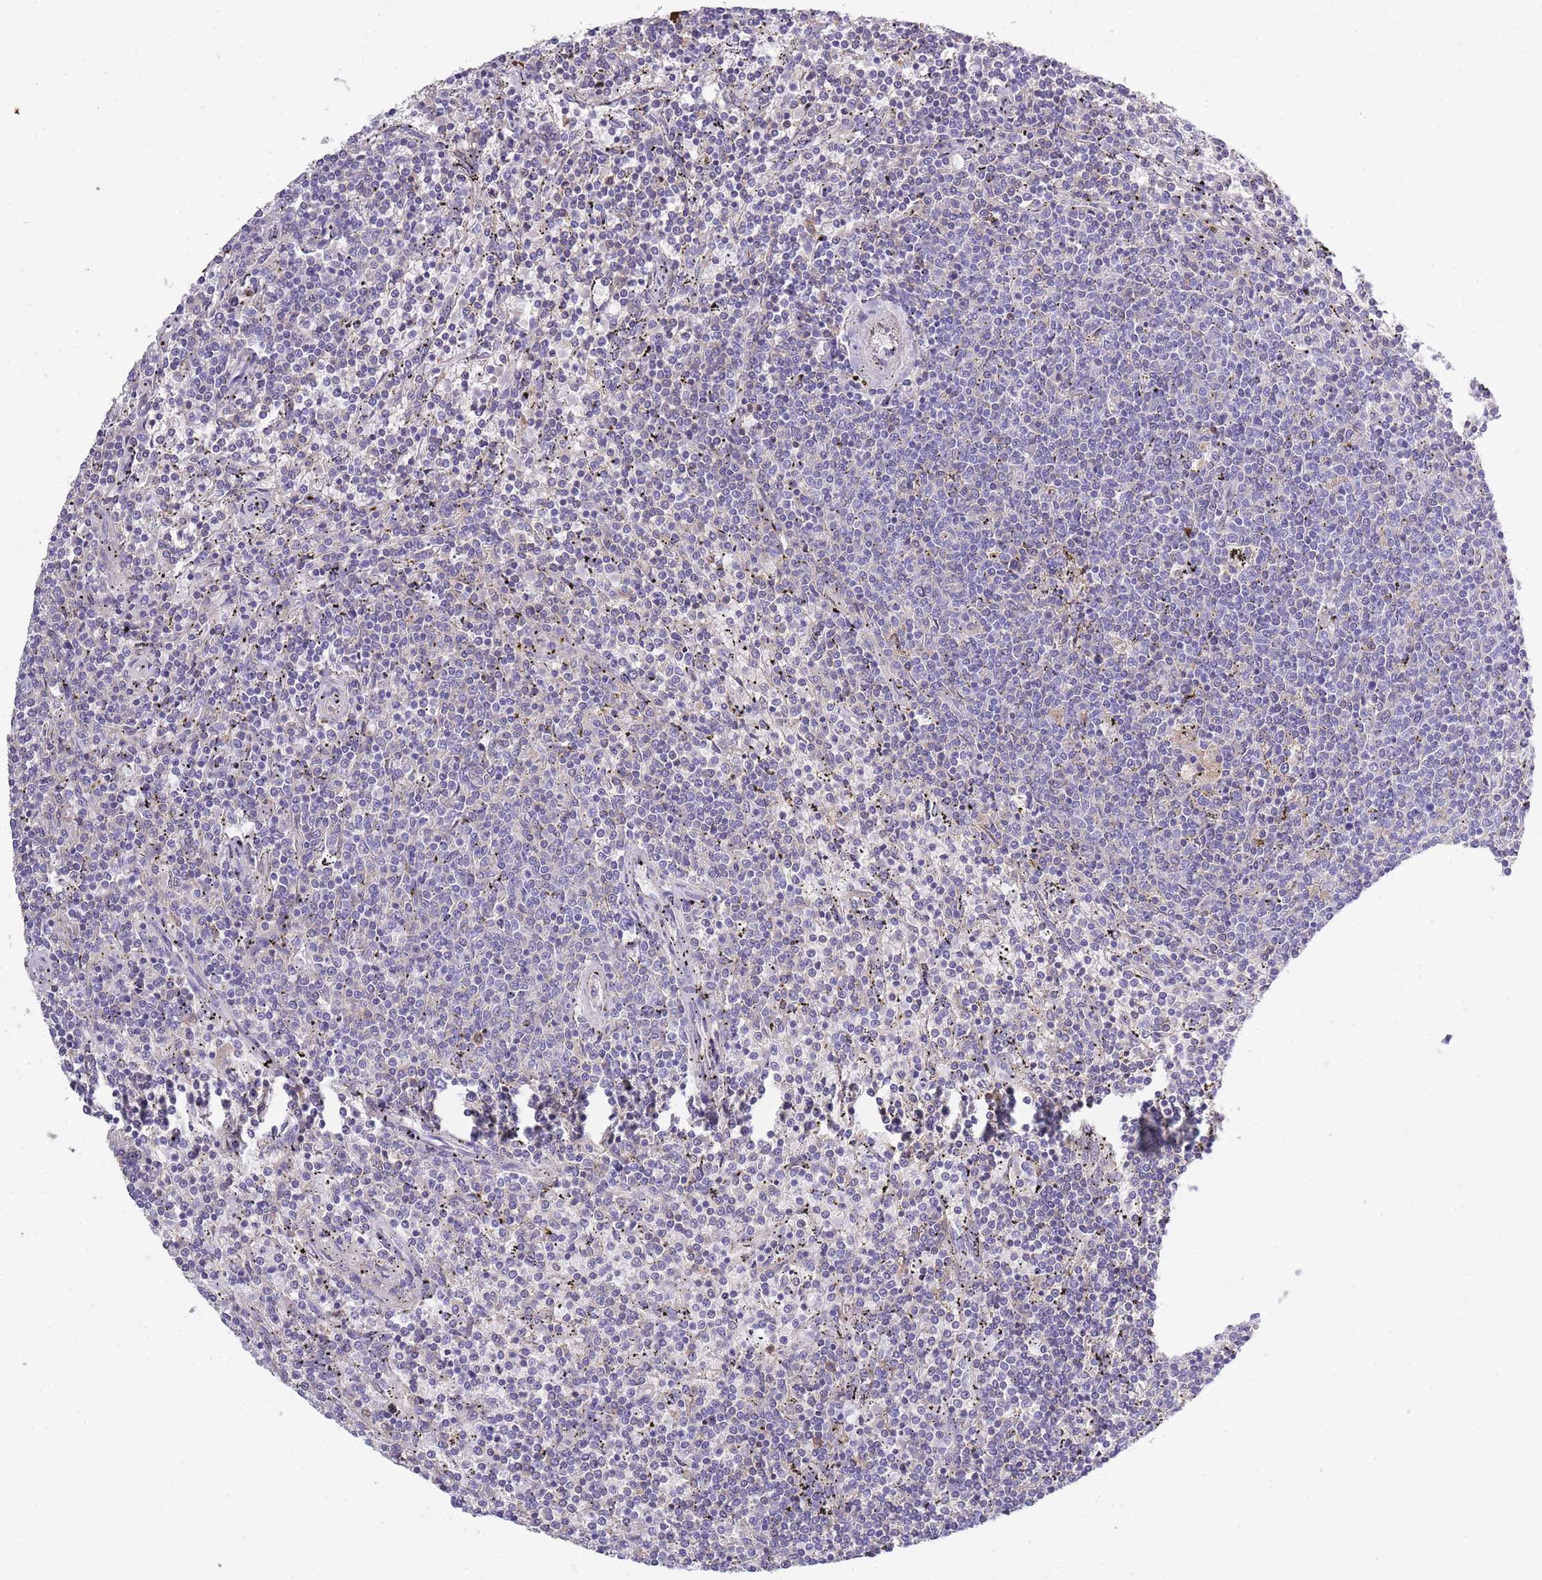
{"staining": {"intensity": "negative", "quantity": "none", "location": "none"}, "tissue": "lymphoma", "cell_type": "Tumor cells", "image_type": "cancer", "snomed": [{"axis": "morphology", "description": "Malignant lymphoma, non-Hodgkin's type, Low grade"}, {"axis": "topography", "description": "Spleen"}], "caption": "This is an immunohistochemistry (IHC) photomicrograph of lymphoma. There is no staining in tumor cells.", "gene": "IGKV1D-42", "patient": {"sex": "female", "age": 50}}